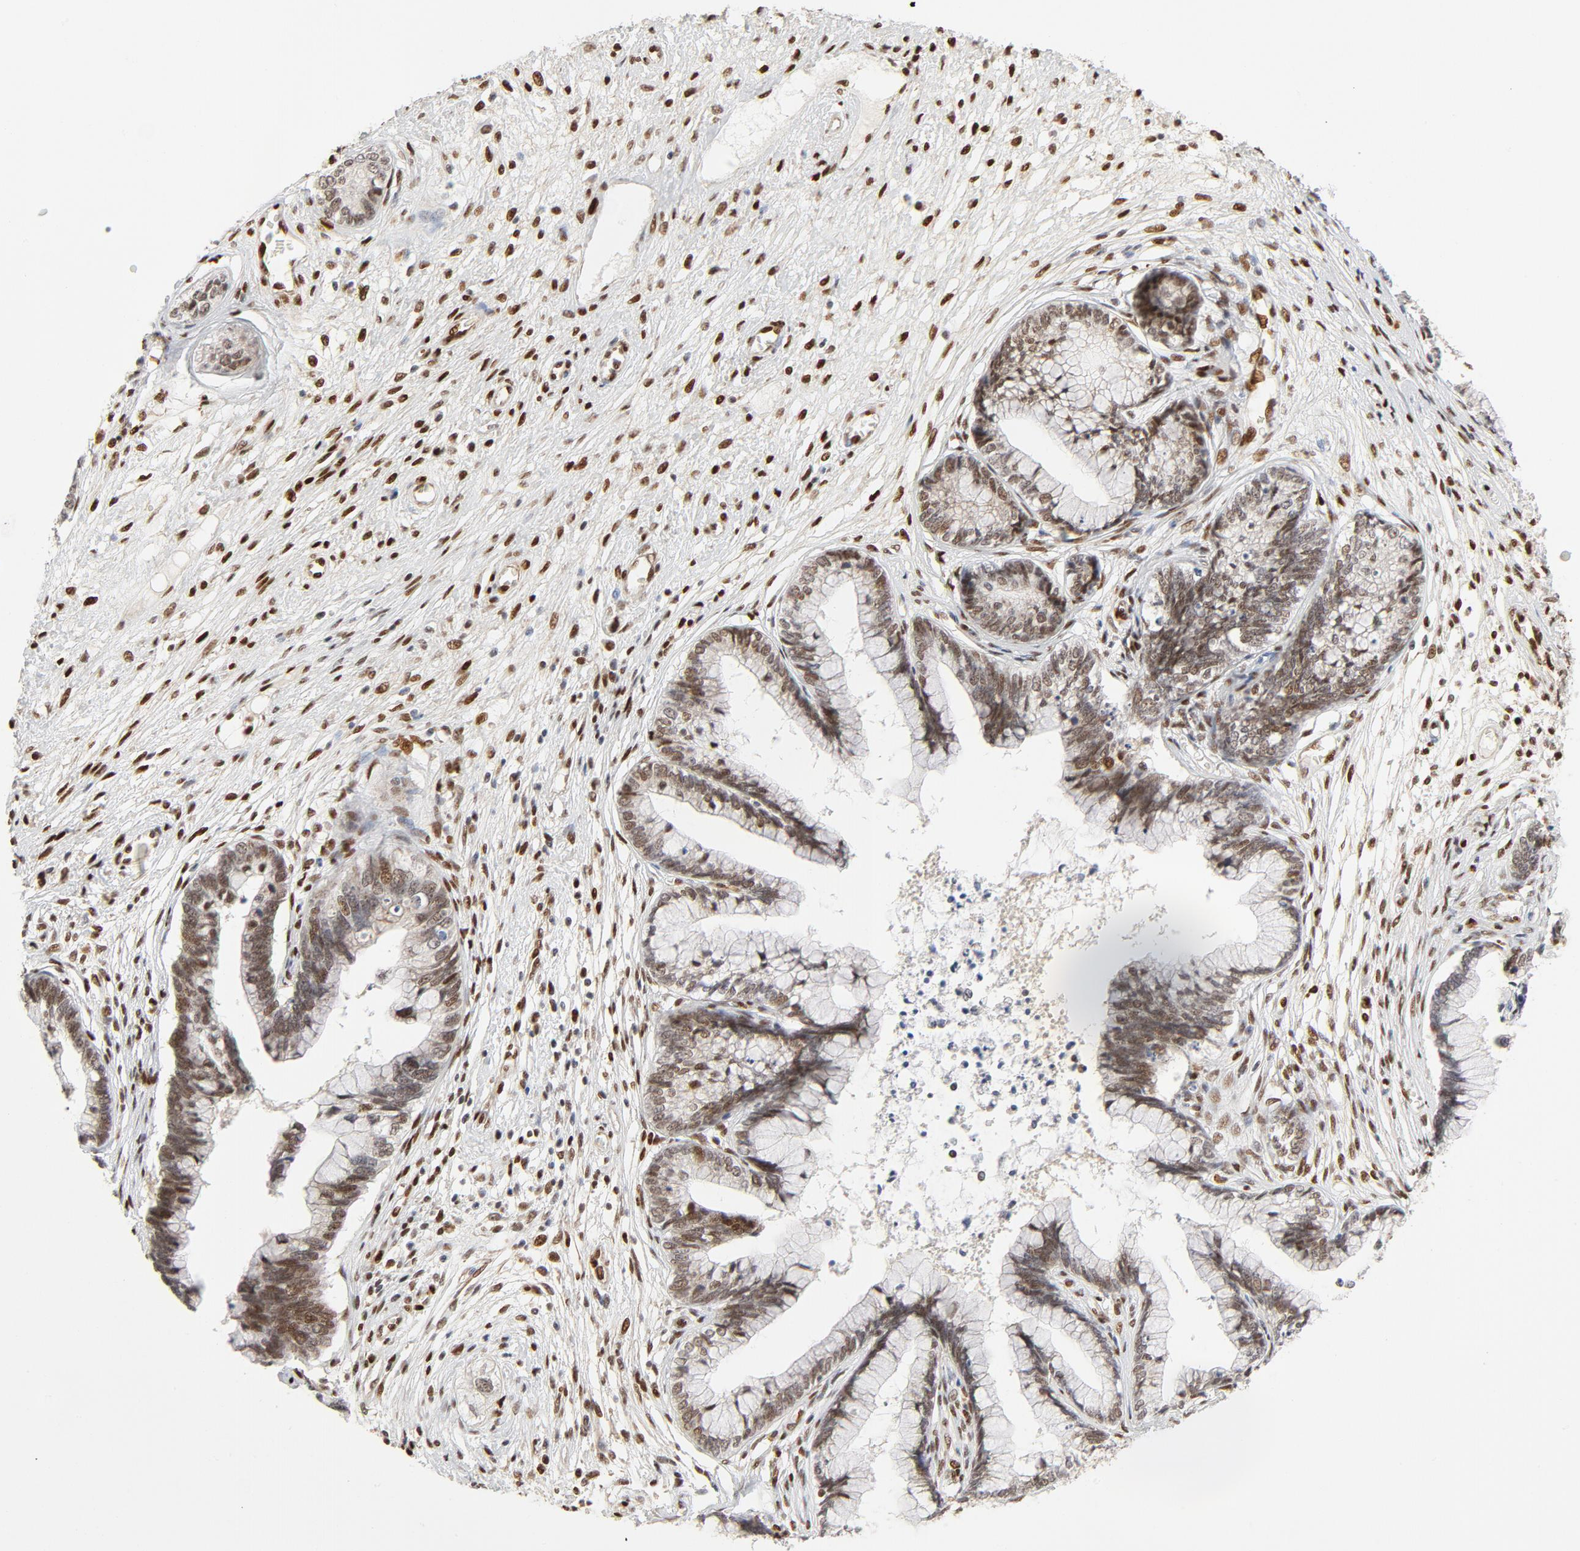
{"staining": {"intensity": "weak", "quantity": ">75%", "location": "nuclear"}, "tissue": "cervical cancer", "cell_type": "Tumor cells", "image_type": "cancer", "snomed": [{"axis": "morphology", "description": "Adenocarcinoma, NOS"}, {"axis": "topography", "description": "Cervix"}], "caption": "The photomicrograph reveals a brown stain indicating the presence of a protein in the nuclear of tumor cells in cervical adenocarcinoma.", "gene": "MEF2A", "patient": {"sex": "female", "age": 44}}